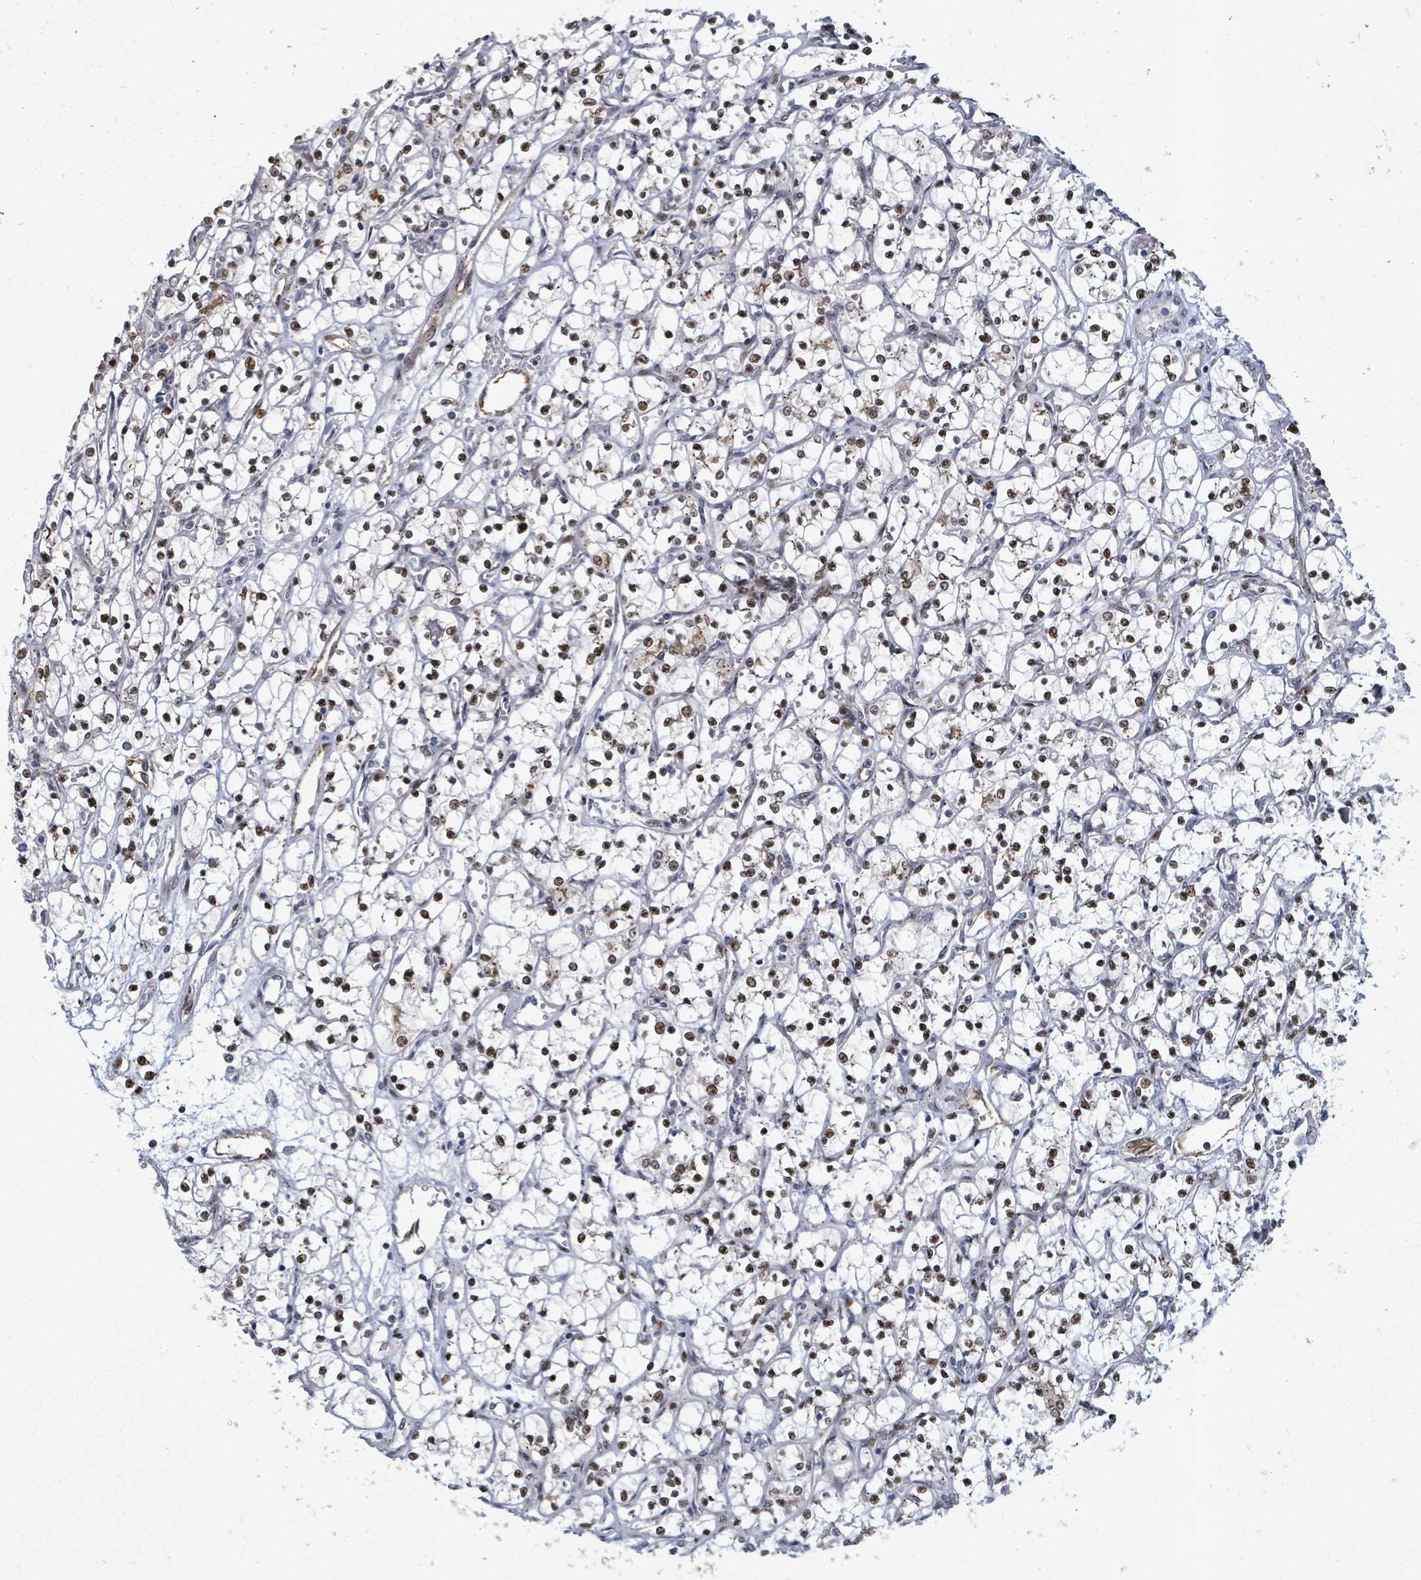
{"staining": {"intensity": "moderate", "quantity": "25%-75%", "location": "nuclear"}, "tissue": "renal cancer", "cell_type": "Tumor cells", "image_type": "cancer", "snomed": [{"axis": "morphology", "description": "Adenocarcinoma, NOS"}, {"axis": "topography", "description": "Kidney"}], "caption": "High-power microscopy captured an IHC micrograph of renal cancer (adenocarcinoma), revealing moderate nuclear expression in approximately 25%-75% of tumor cells.", "gene": "TUSC1", "patient": {"sex": "female", "age": 69}}